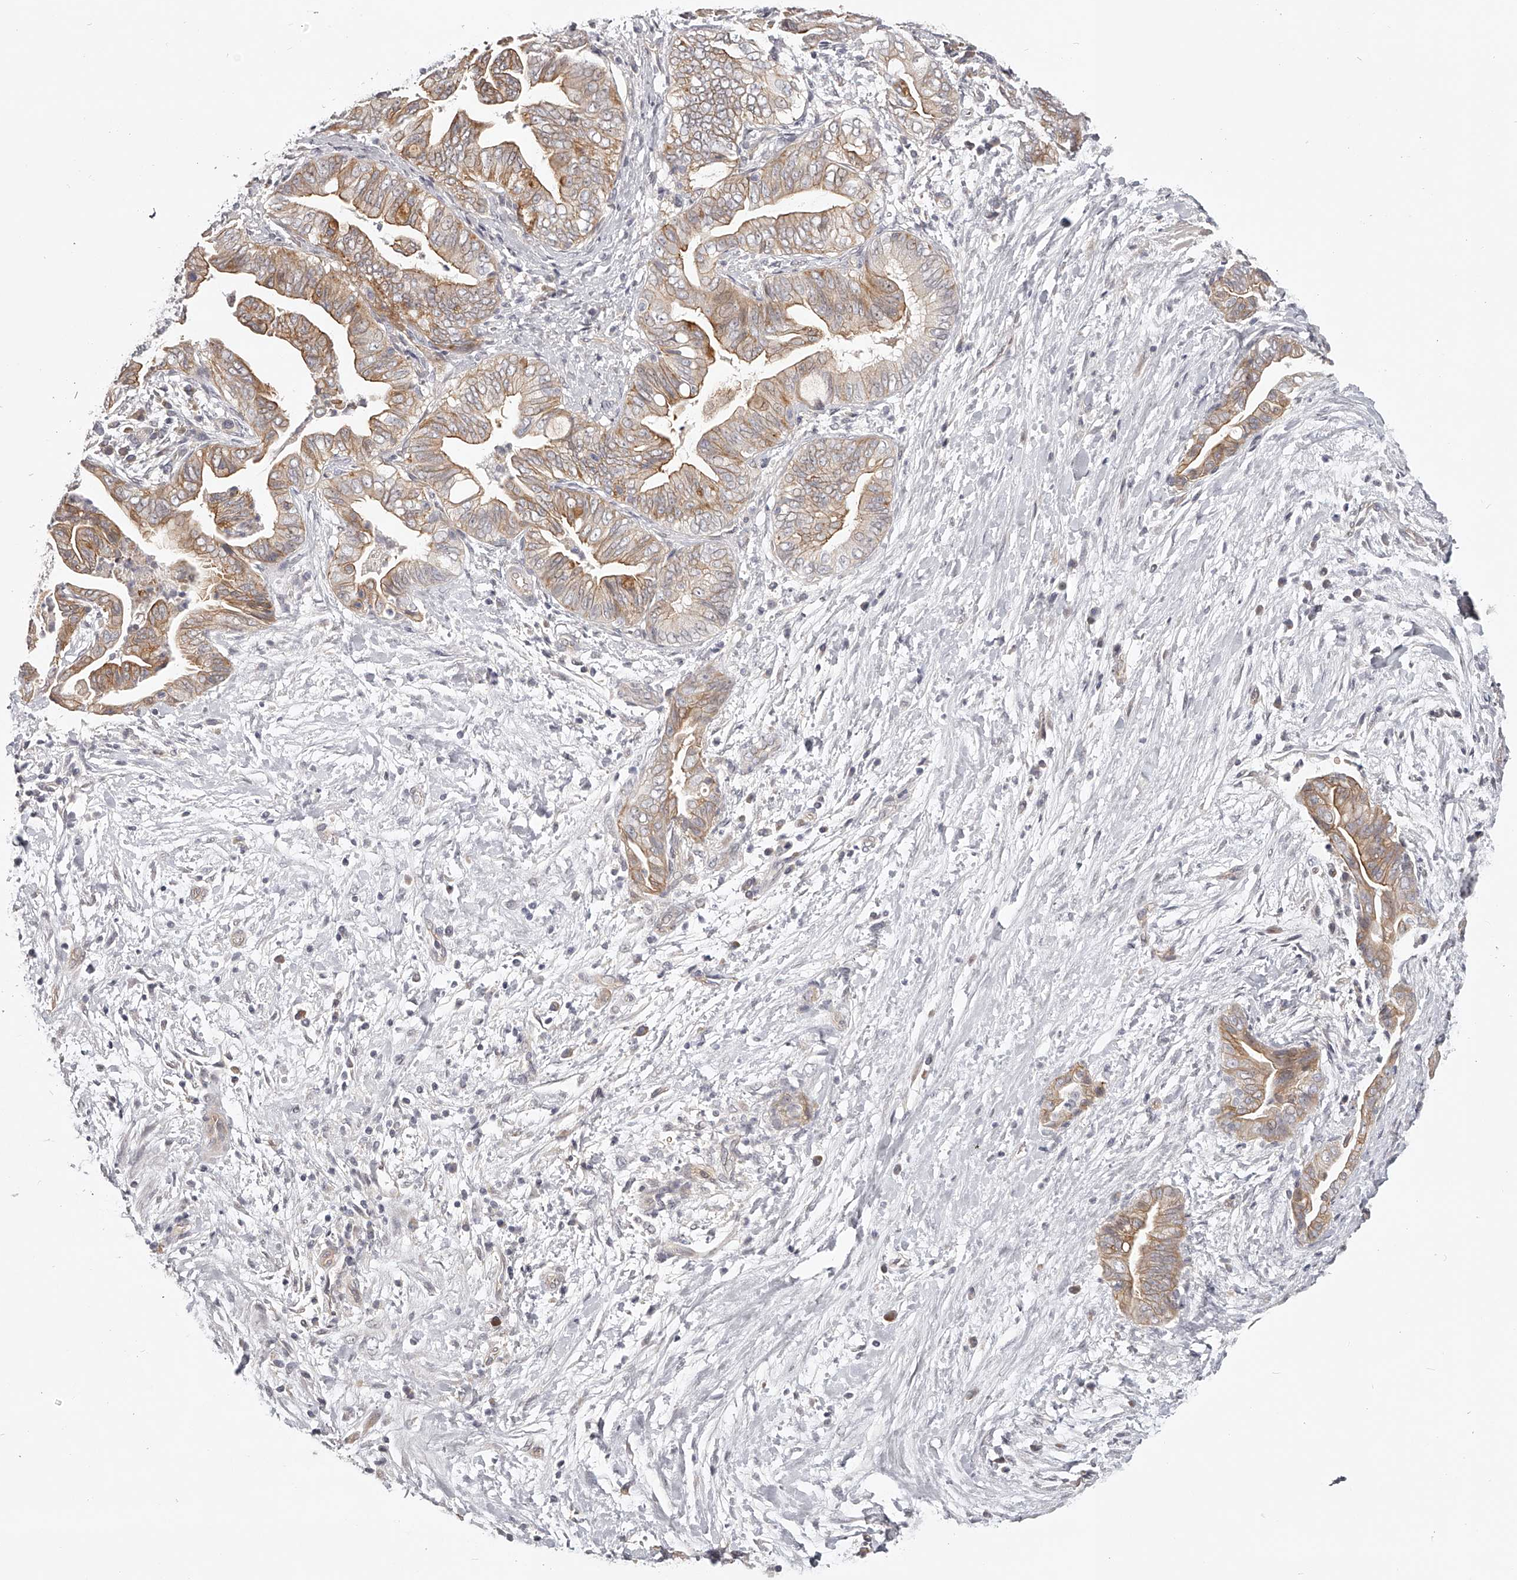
{"staining": {"intensity": "moderate", "quantity": ">75%", "location": "cytoplasmic/membranous"}, "tissue": "pancreatic cancer", "cell_type": "Tumor cells", "image_type": "cancer", "snomed": [{"axis": "morphology", "description": "Adenocarcinoma, NOS"}, {"axis": "topography", "description": "Pancreas"}], "caption": "The image shows immunohistochemical staining of pancreatic cancer (adenocarcinoma). There is moderate cytoplasmic/membranous expression is identified in about >75% of tumor cells. (brown staining indicates protein expression, while blue staining denotes nuclei).", "gene": "ZNF582", "patient": {"sex": "male", "age": 75}}